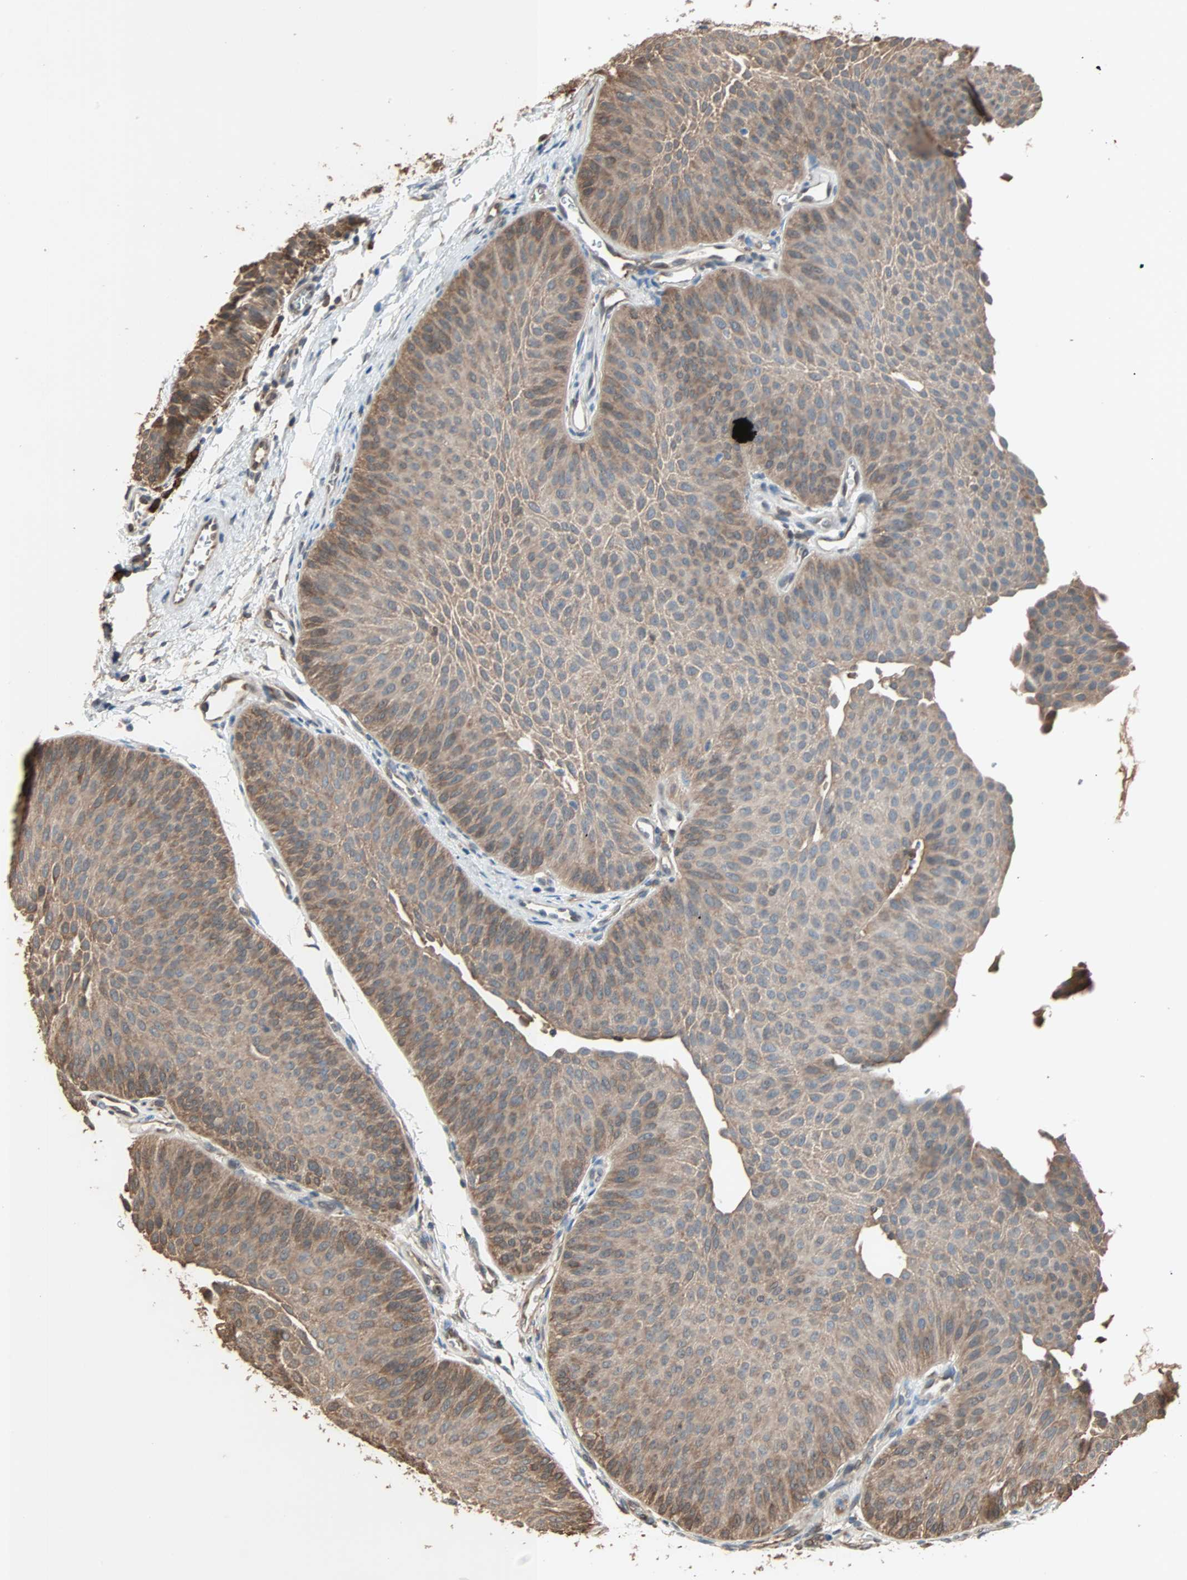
{"staining": {"intensity": "moderate", "quantity": ">75%", "location": "cytoplasmic/membranous"}, "tissue": "urothelial cancer", "cell_type": "Tumor cells", "image_type": "cancer", "snomed": [{"axis": "morphology", "description": "Urothelial carcinoma, Low grade"}, {"axis": "topography", "description": "Urinary bladder"}], "caption": "Immunohistochemical staining of urothelial cancer reveals moderate cytoplasmic/membranous protein positivity in approximately >75% of tumor cells.", "gene": "PRDX1", "patient": {"sex": "female", "age": 60}}